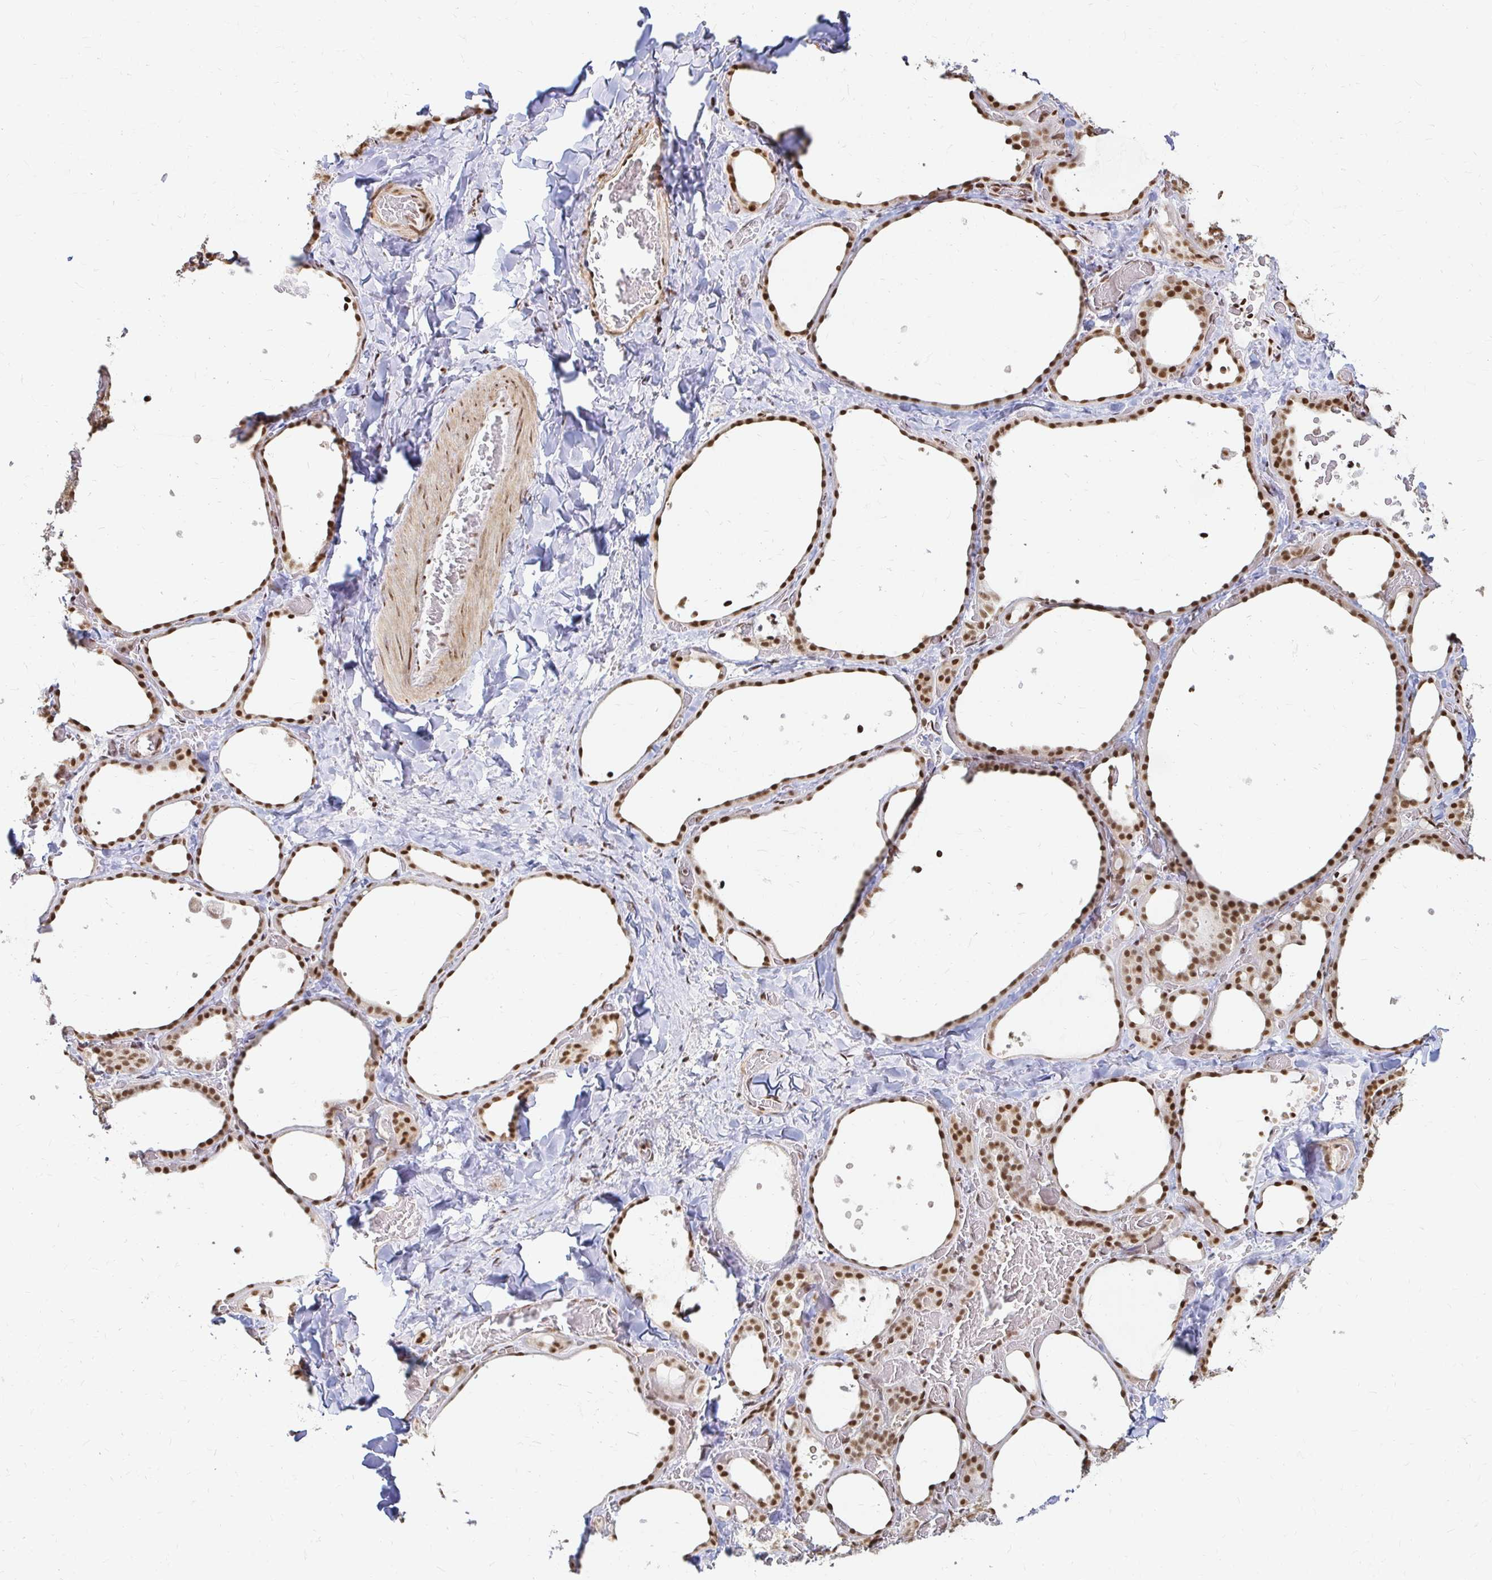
{"staining": {"intensity": "strong", "quantity": ">75%", "location": "nuclear"}, "tissue": "thyroid gland", "cell_type": "Glandular cells", "image_type": "normal", "snomed": [{"axis": "morphology", "description": "Normal tissue, NOS"}, {"axis": "topography", "description": "Thyroid gland"}], "caption": "This is a micrograph of immunohistochemistry (IHC) staining of benign thyroid gland, which shows strong staining in the nuclear of glandular cells.", "gene": "HNRNPU", "patient": {"sex": "female", "age": 36}}